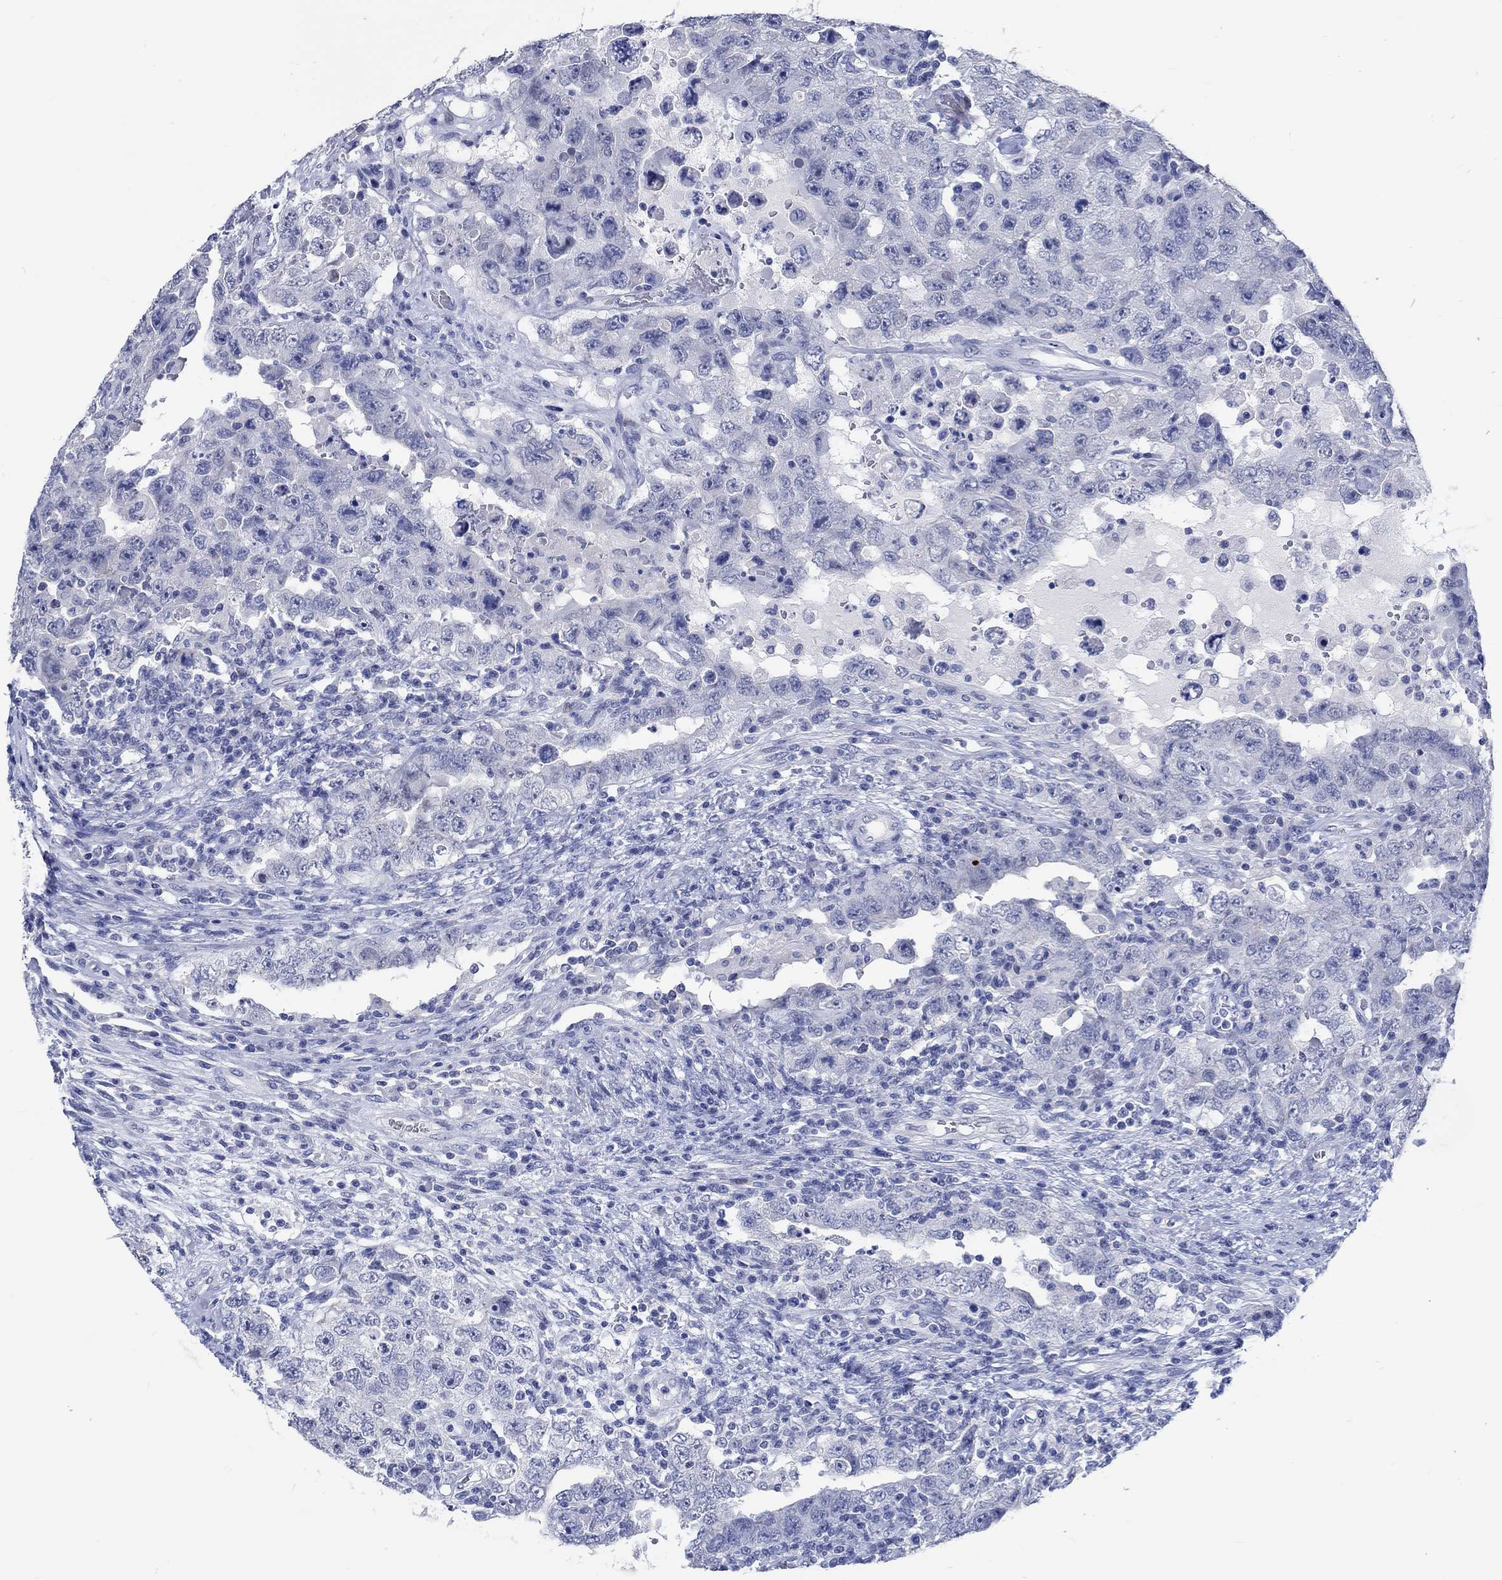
{"staining": {"intensity": "negative", "quantity": "none", "location": "none"}, "tissue": "testis cancer", "cell_type": "Tumor cells", "image_type": "cancer", "snomed": [{"axis": "morphology", "description": "Carcinoma, Embryonal, NOS"}, {"axis": "topography", "description": "Testis"}], "caption": "Testis cancer (embryonal carcinoma) stained for a protein using IHC displays no expression tumor cells.", "gene": "C4orf47", "patient": {"sex": "male", "age": 26}}